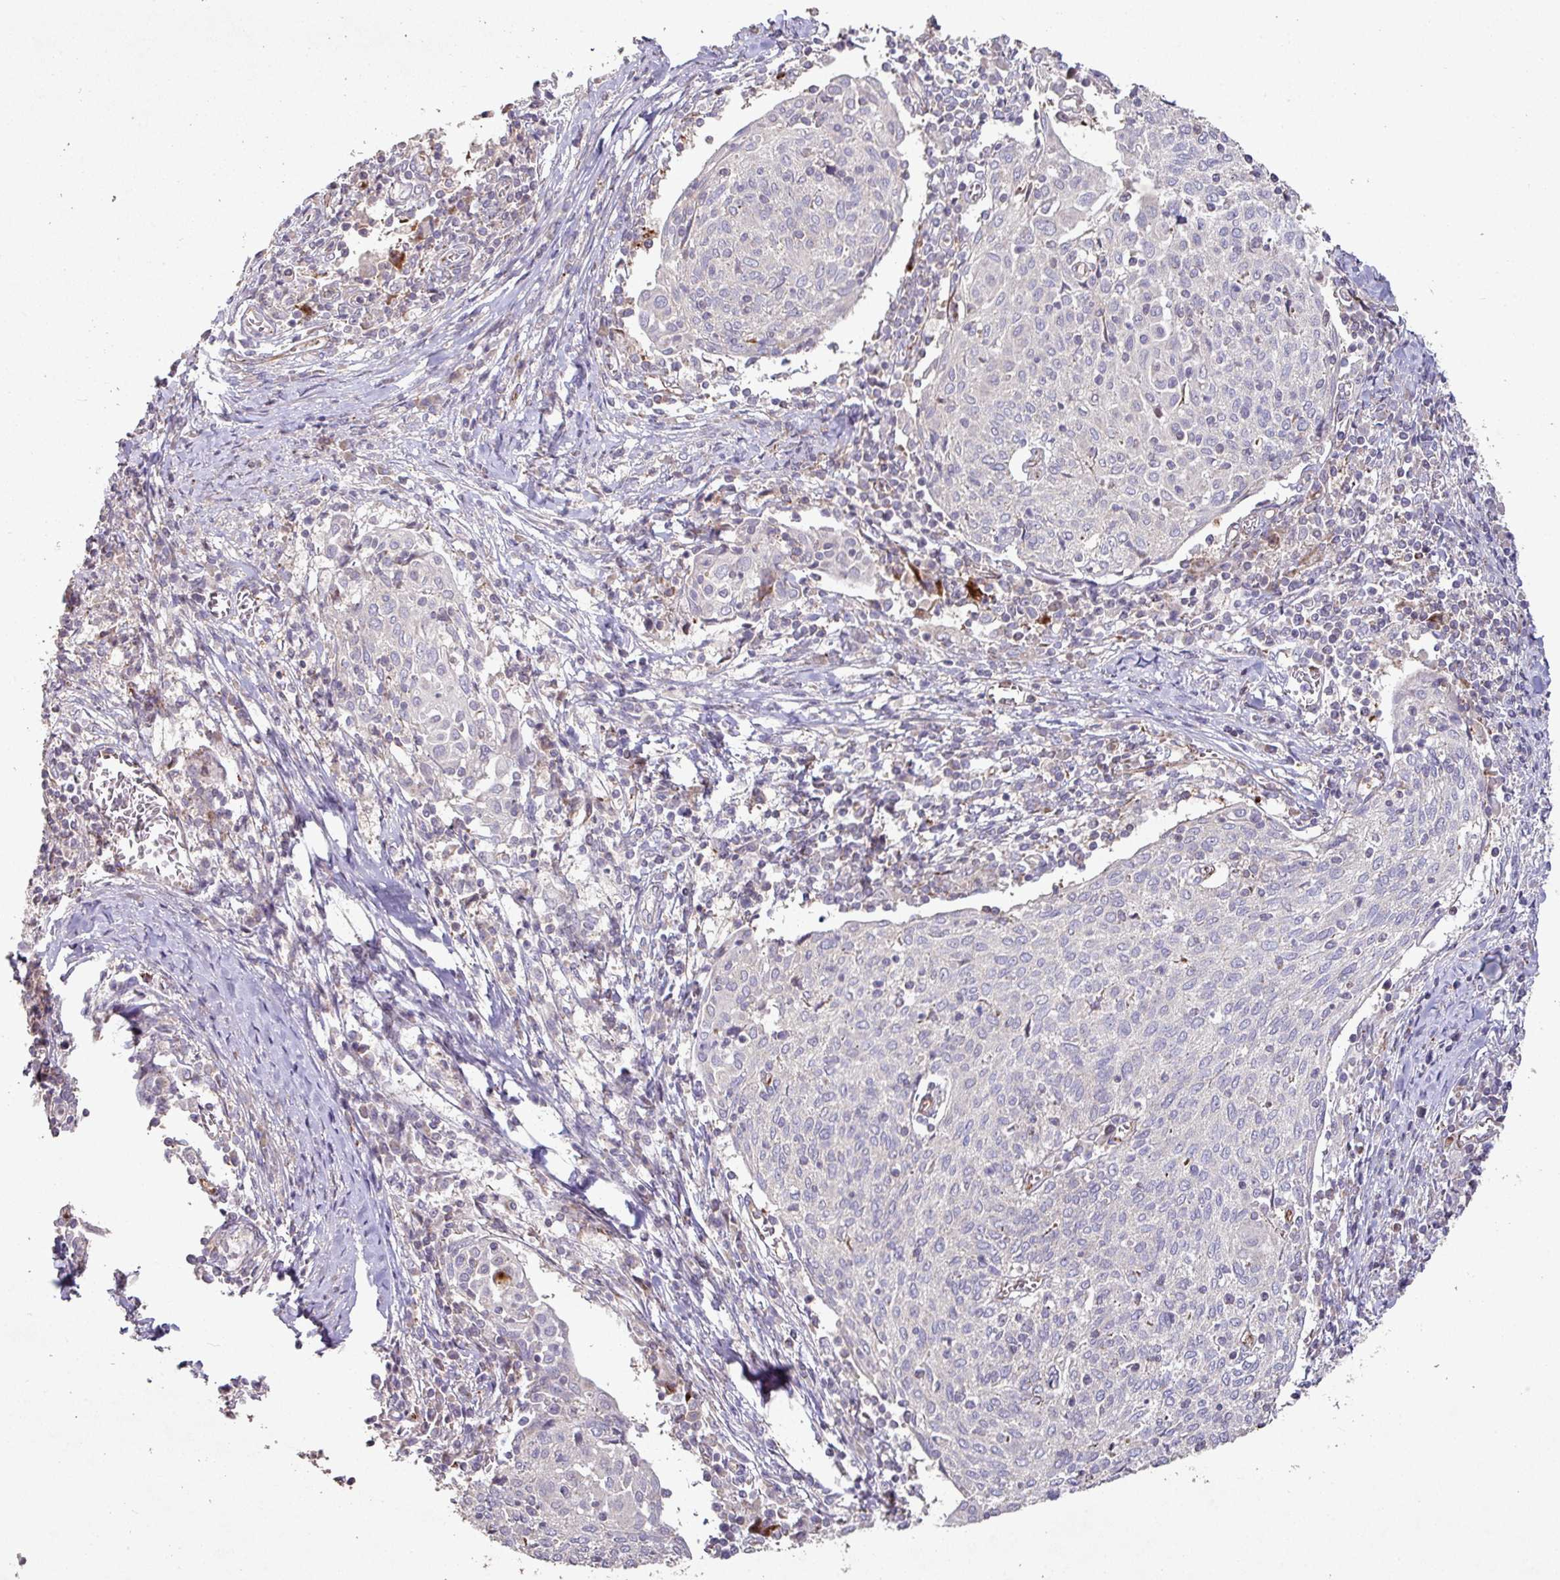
{"staining": {"intensity": "negative", "quantity": "none", "location": "none"}, "tissue": "cervical cancer", "cell_type": "Tumor cells", "image_type": "cancer", "snomed": [{"axis": "morphology", "description": "Squamous cell carcinoma, NOS"}, {"axis": "topography", "description": "Cervix"}], "caption": "This is a image of immunohistochemistry staining of cervical squamous cell carcinoma, which shows no positivity in tumor cells.", "gene": "RPL23A", "patient": {"sex": "female", "age": 52}}